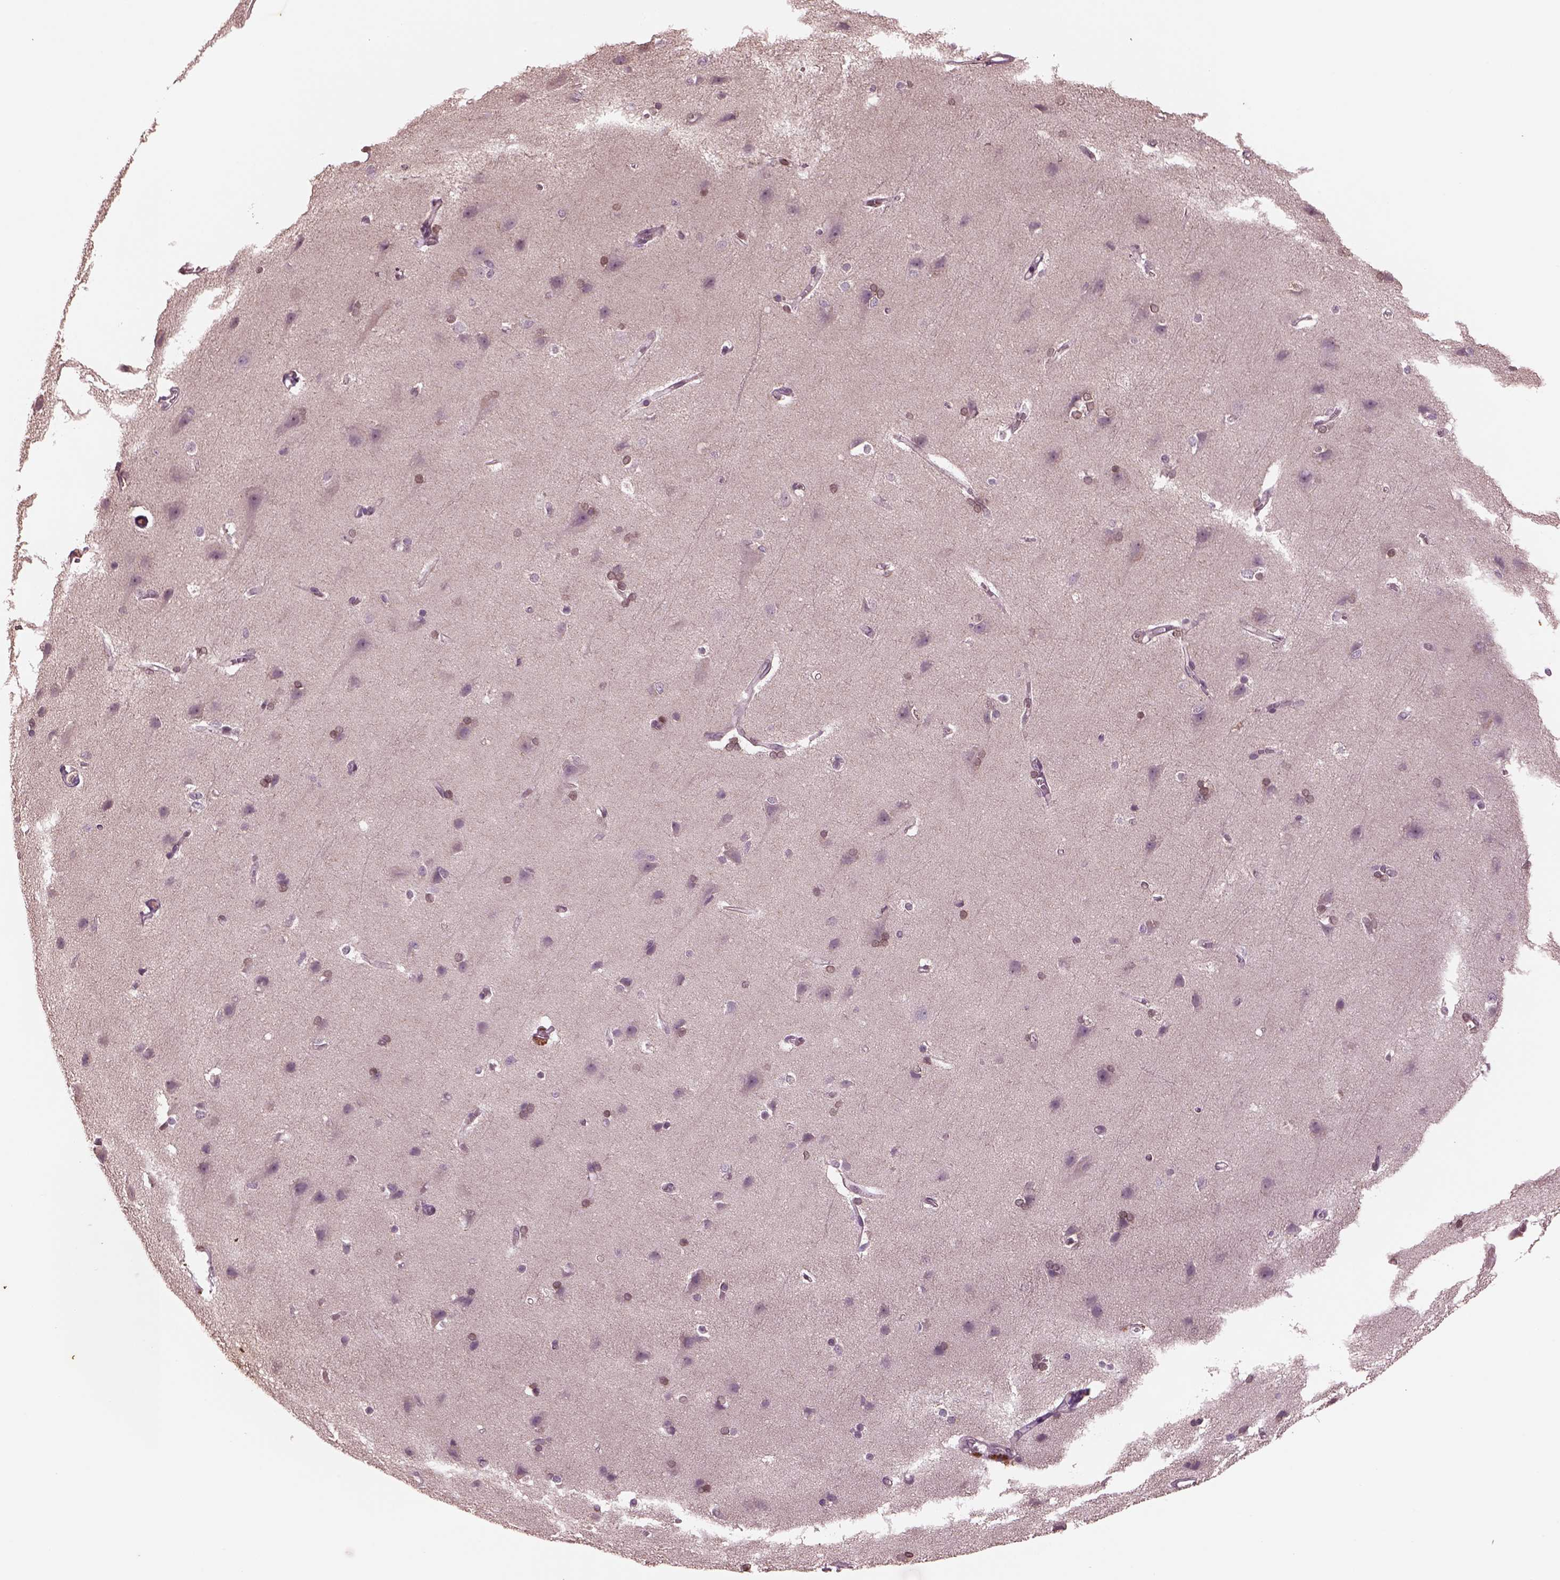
{"staining": {"intensity": "negative", "quantity": "none", "location": "none"}, "tissue": "cerebral cortex", "cell_type": "Endothelial cells", "image_type": "normal", "snomed": [{"axis": "morphology", "description": "Normal tissue, NOS"}, {"axis": "topography", "description": "Cerebral cortex"}], "caption": "Protein analysis of normal cerebral cortex displays no significant positivity in endothelial cells.", "gene": "PTX4", "patient": {"sex": "male", "age": 37}}